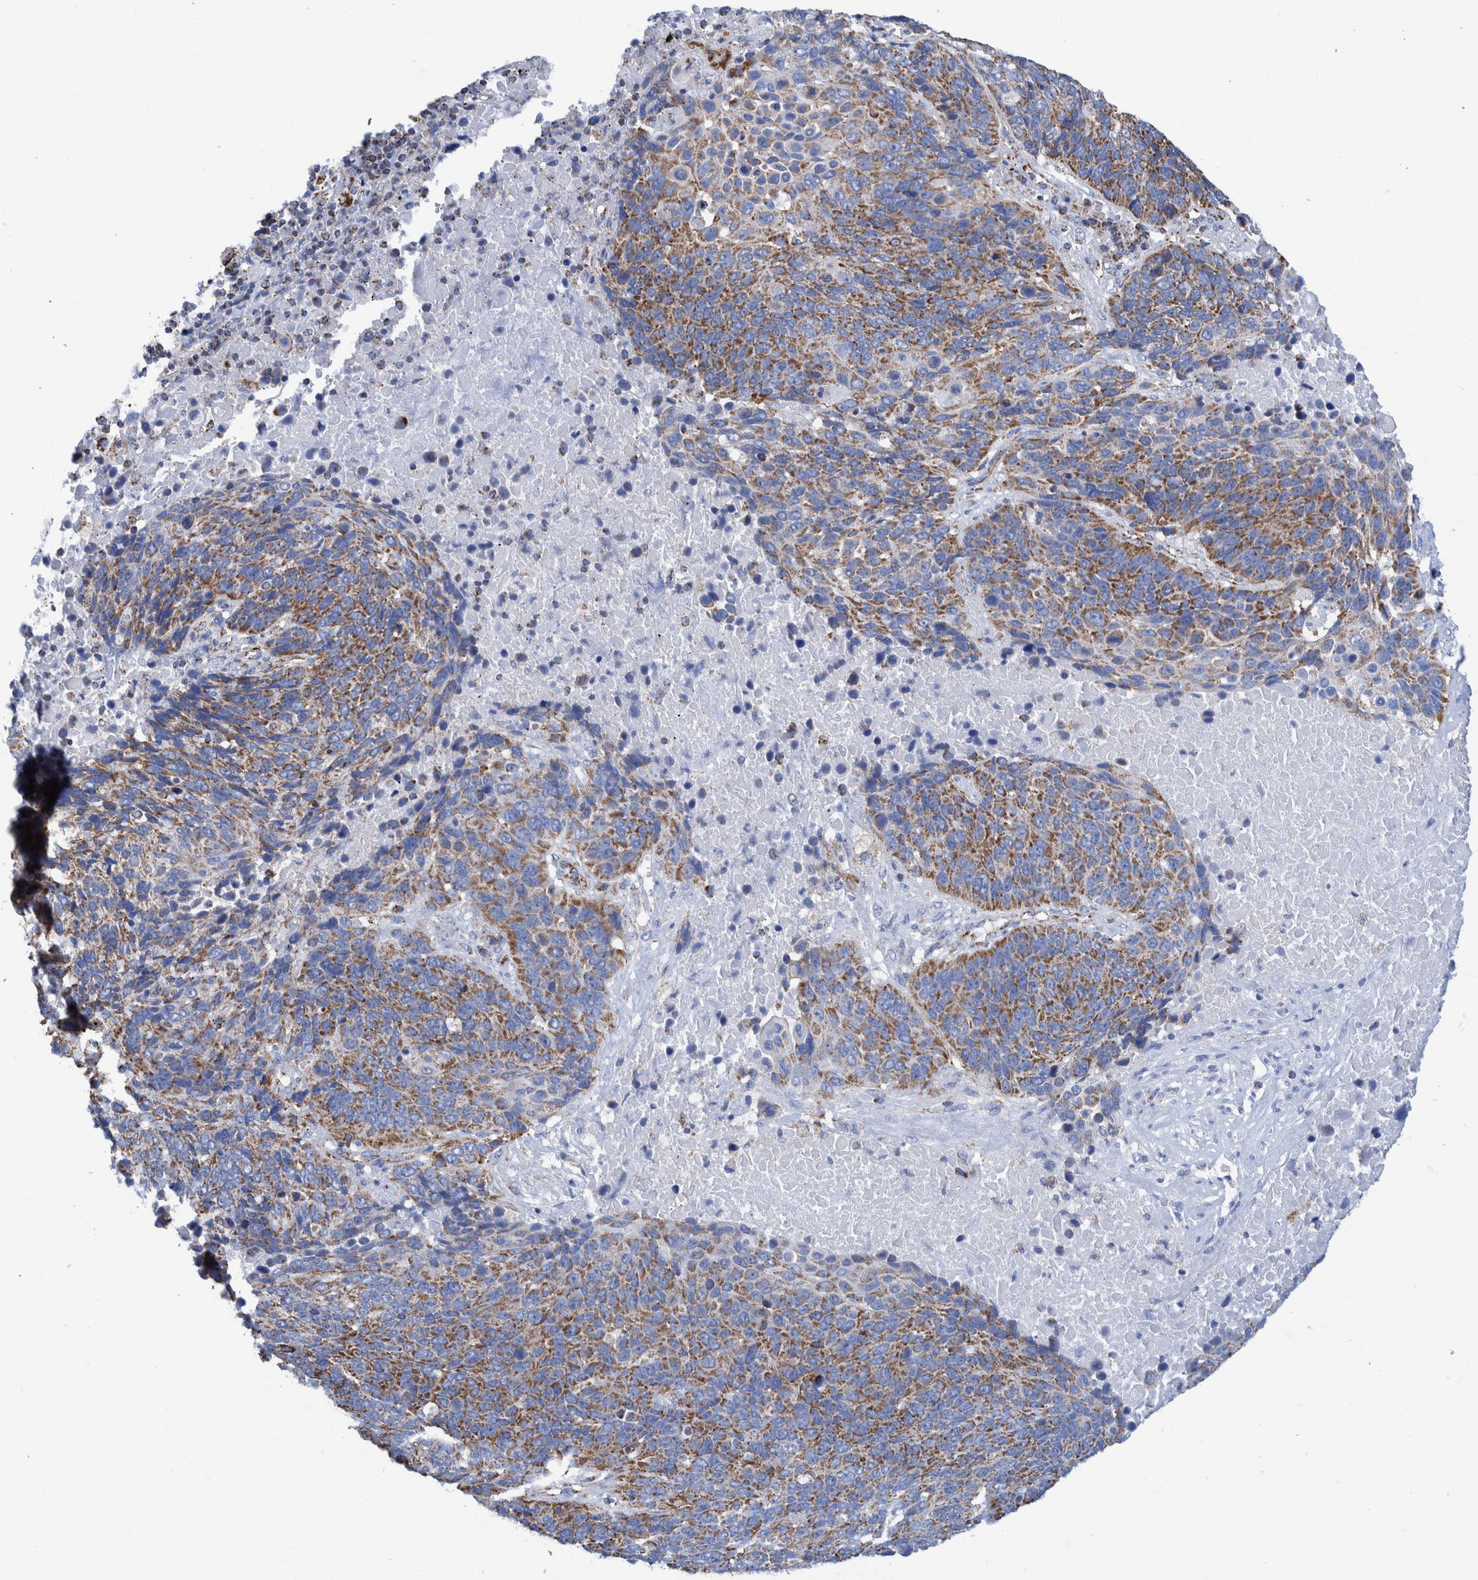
{"staining": {"intensity": "moderate", "quantity": ">75%", "location": "cytoplasmic/membranous"}, "tissue": "lung cancer", "cell_type": "Tumor cells", "image_type": "cancer", "snomed": [{"axis": "morphology", "description": "Squamous cell carcinoma, NOS"}, {"axis": "topography", "description": "Lung"}], "caption": "This micrograph exhibits IHC staining of lung cancer, with medium moderate cytoplasmic/membranous expression in approximately >75% of tumor cells.", "gene": "DECR1", "patient": {"sex": "male", "age": 66}}